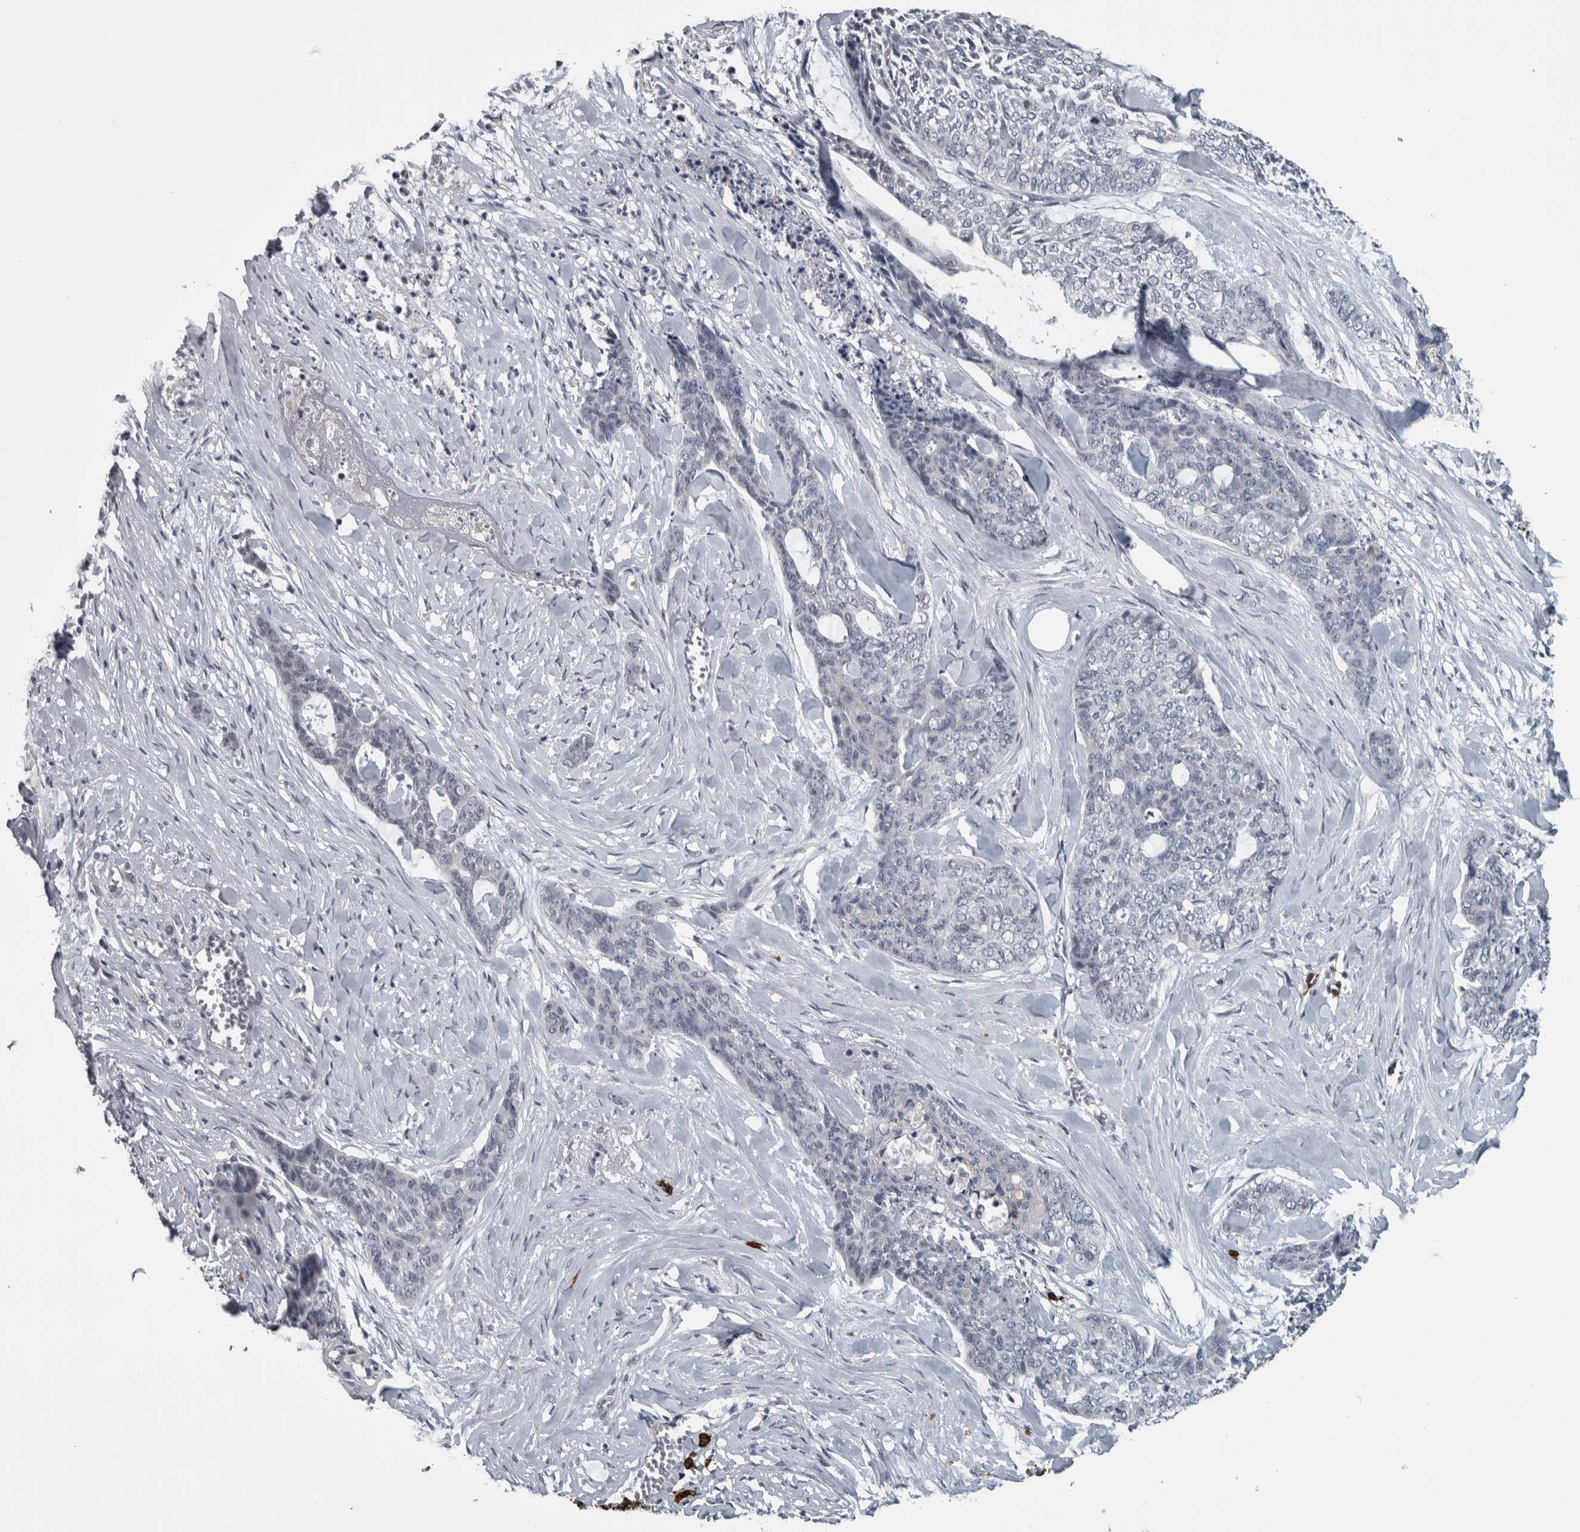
{"staining": {"intensity": "negative", "quantity": "none", "location": "none"}, "tissue": "skin cancer", "cell_type": "Tumor cells", "image_type": "cancer", "snomed": [{"axis": "morphology", "description": "Basal cell carcinoma"}, {"axis": "topography", "description": "Skin"}], "caption": "High magnification brightfield microscopy of skin basal cell carcinoma stained with DAB (3,3'-diaminobenzidine) (brown) and counterstained with hematoxylin (blue): tumor cells show no significant positivity.", "gene": "CAVIN4", "patient": {"sex": "female", "age": 64}}